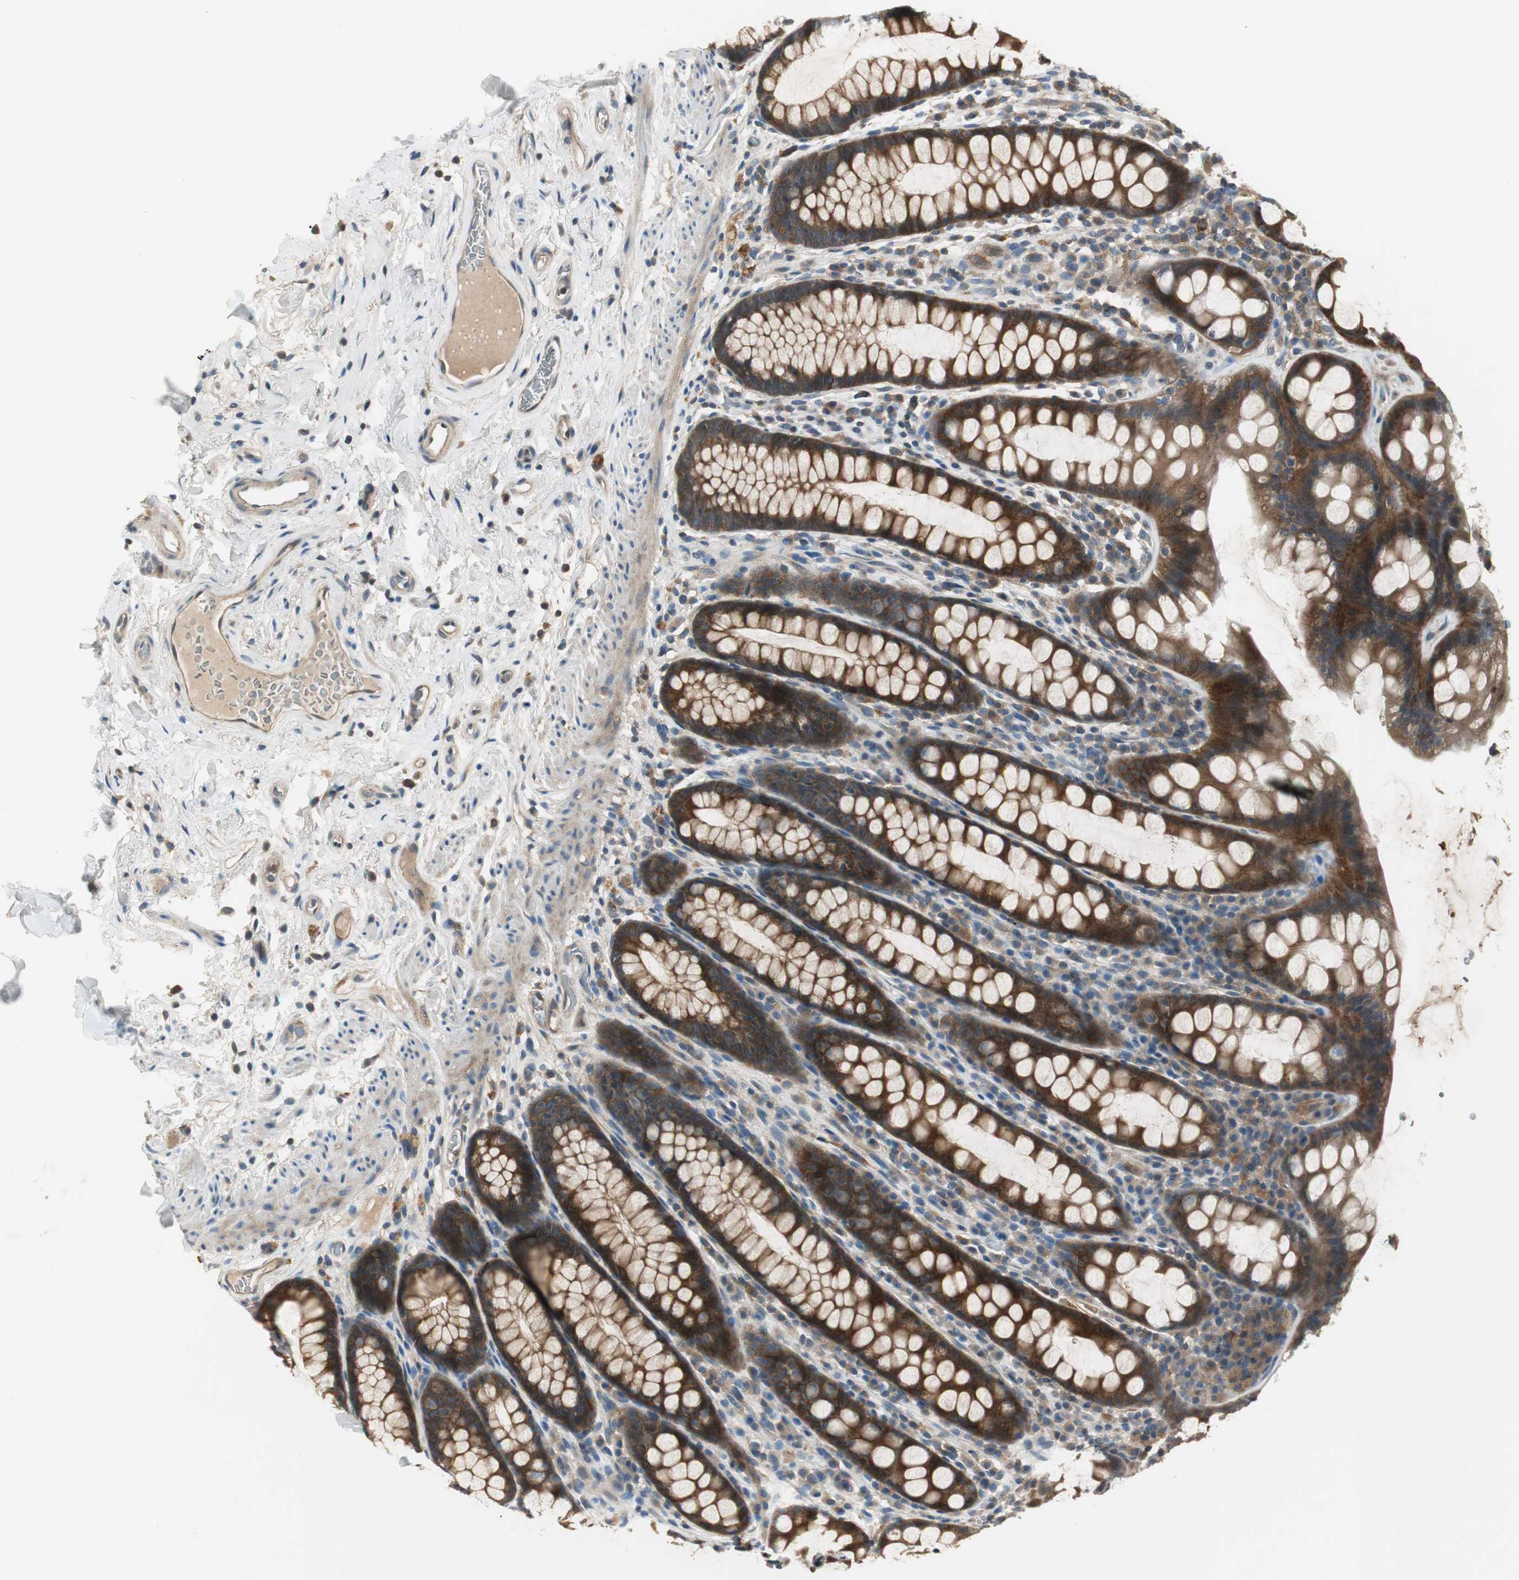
{"staining": {"intensity": "strong", "quantity": ">75%", "location": "cytoplasmic/membranous"}, "tissue": "rectum", "cell_type": "Glandular cells", "image_type": "normal", "snomed": [{"axis": "morphology", "description": "Normal tissue, NOS"}, {"axis": "topography", "description": "Rectum"}], "caption": "A high-resolution image shows immunohistochemistry (IHC) staining of normal rectum, which demonstrates strong cytoplasmic/membranous positivity in approximately >75% of glandular cells.", "gene": "PRKAA1", "patient": {"sex": "male", "age": 92}}